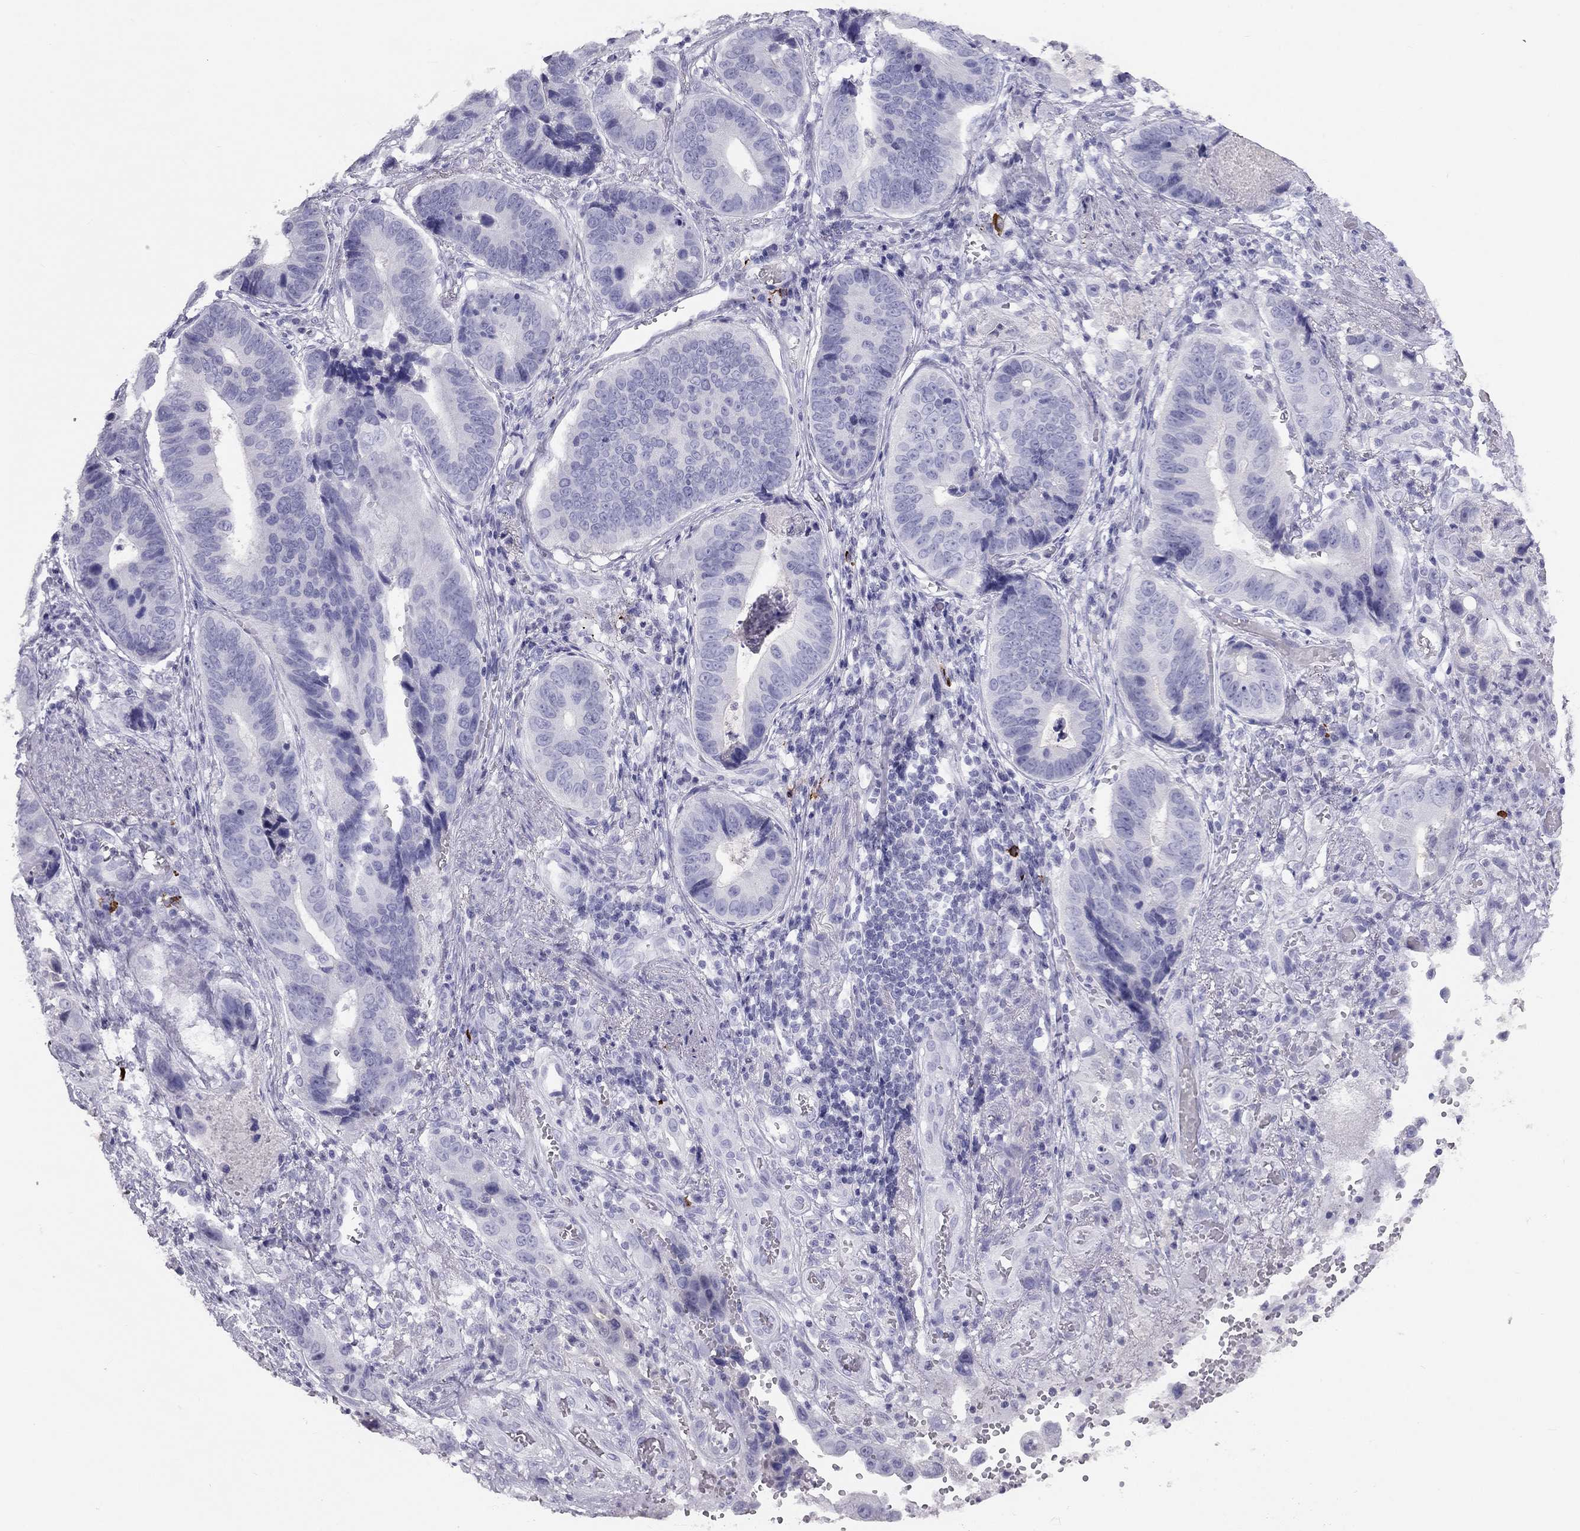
{"staining": {"intensity": "negative", "quantity": "none", "location": "none"}, "tissue": "stomach cancer", "cell_type": "Tumor cells", "image_type": "cancer", "snomed": [{"axis": "morphology", "description": "Adenocarcinoma, NOS"}, {"axis": "topography", "description": "Stomach"}], "caption": "Stomach cancer was stained to show a protein in brown. There is no significant positivity in tumor cells. (Stains: DAB immunohistochemistry with hematoxylin counter stain, Microscopy: brightfield microscopy at high magnification).", "gene": "KLRG1", "patient": {"sex": "male", "age": 84}}